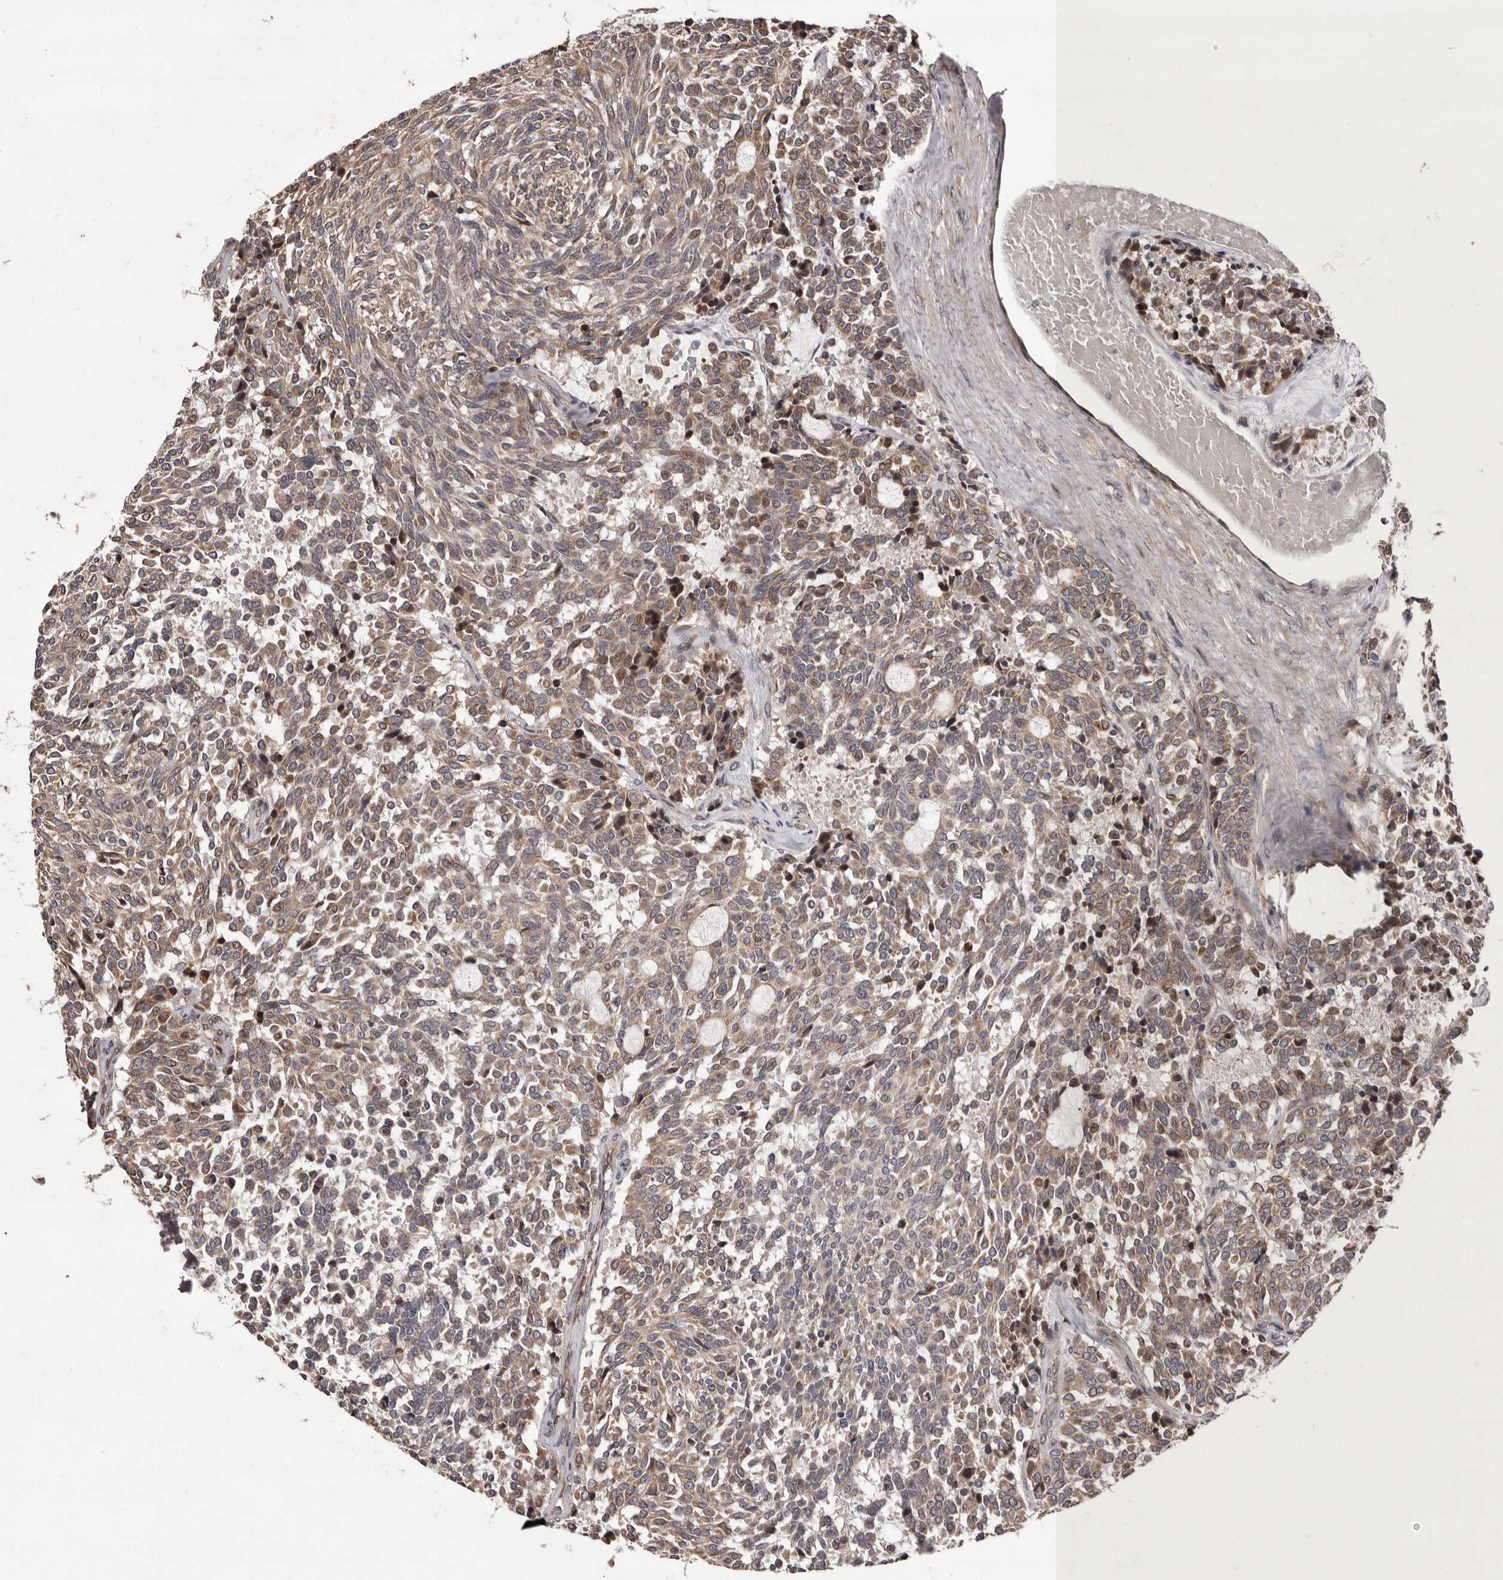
{"staining": {"intensity": "weak", "quantity": ">75%", "location": "cytoplasmic/membranous"}, "tissue": "carcinoid", "cell_type": "Tumor cells", "image_type": "cancer", "snomed": [{"axis": "morphology", "description": "Carcinoid, malignant, NOS"}, {"axis": "topography", "description": "Pancreas"}], "caption": "Tumor cells demonstrate weak cytoplasmic/membranous expression in about >75% of cells in carcinoid.", "gene": "GADD45B", "patient": {"sex": "female", "age": 54}}